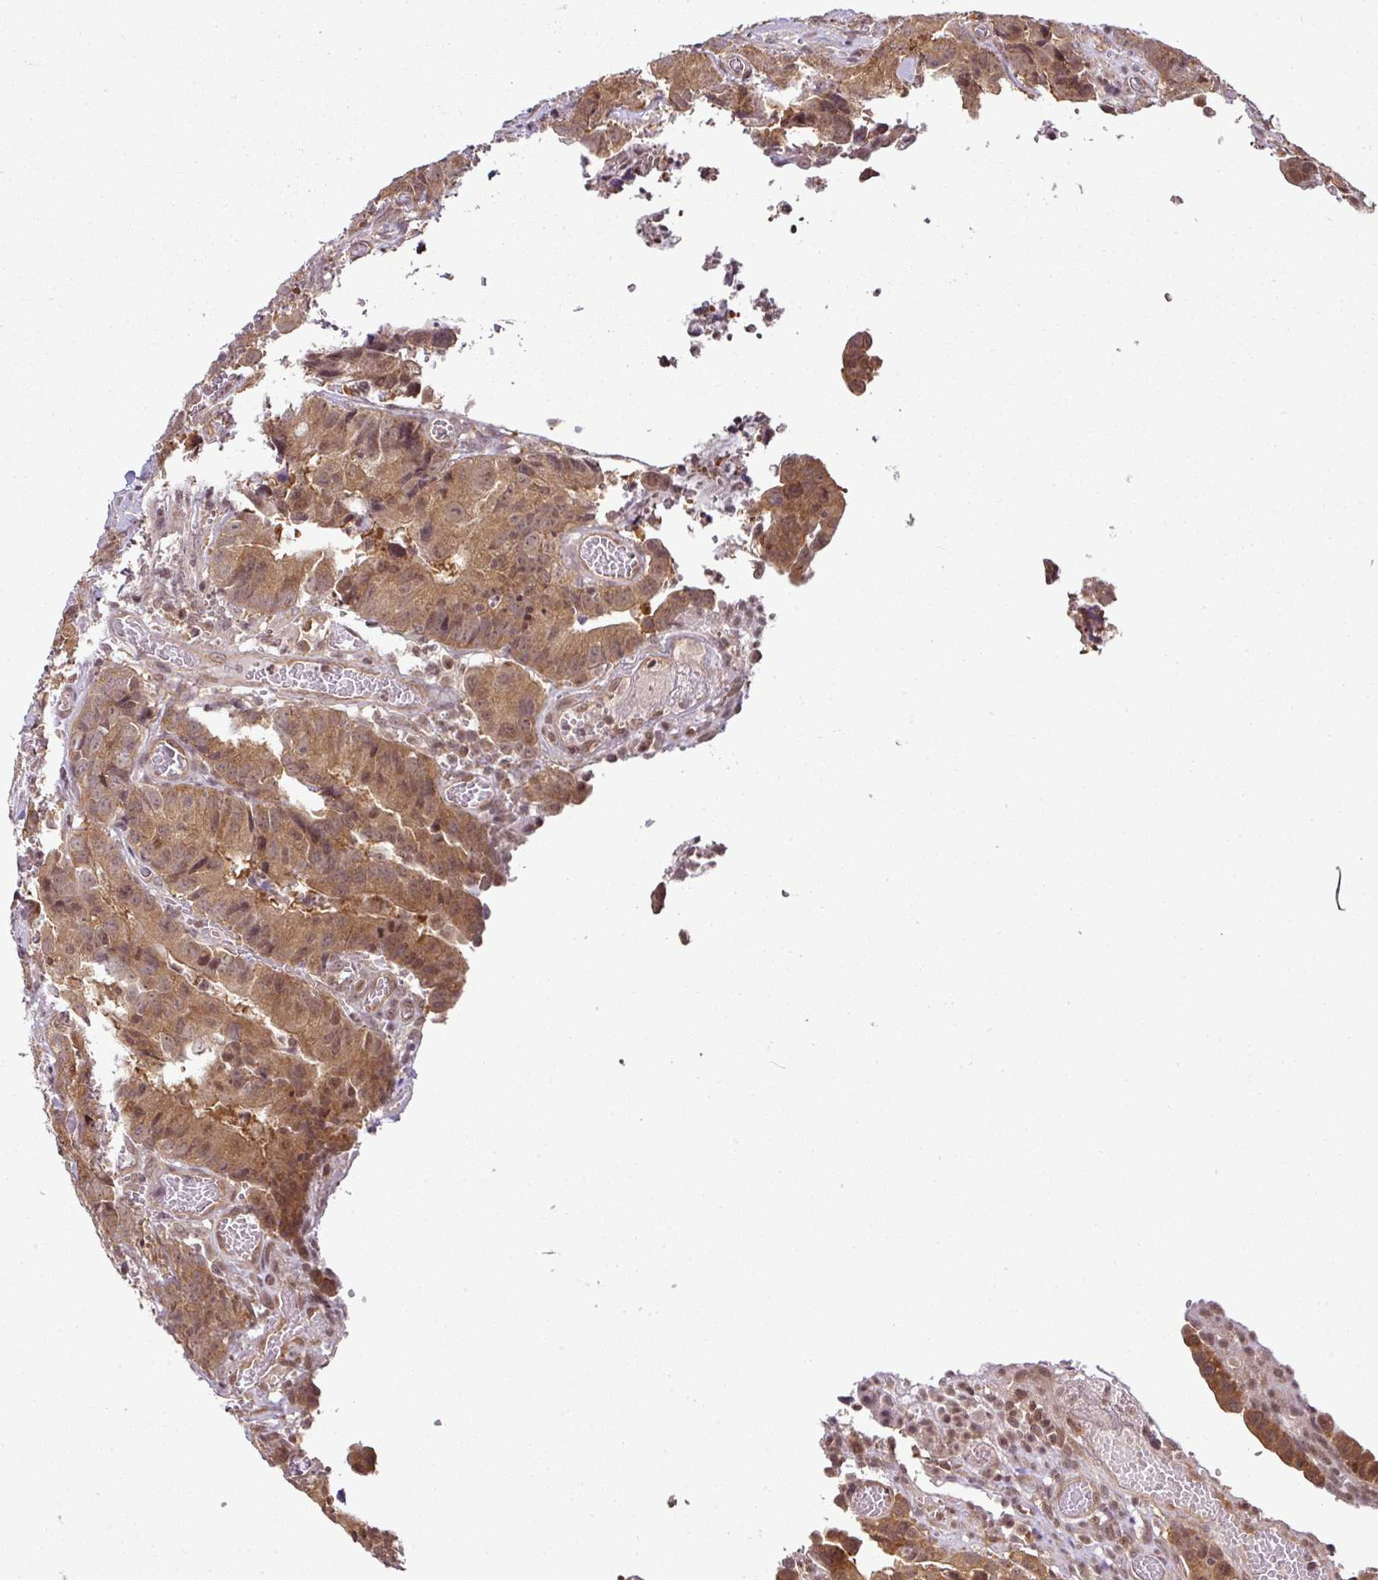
{"staining": {"intensity": "moderate", "quantity": ">75%", "location": "cytoplasmic/membranous,nuclear"}, "tissue": "colorectal cancer", "cell_type": "Tumor cells", "image_type": "cancer", "snomed": [{"axis": "morphology", "description": "Adenocarcinoma, NOS"}, {"axis": "topography", "description": "Colon"}], "caption": "A brown stain highlights moderate cytoplasmic/membranous and nuclear positivity of a protein in human colorectal cancer (adenocarcinoma) tumor cells.", "gene": "ANKRD18A", "patient": {"sex": "female", "age": 57}}